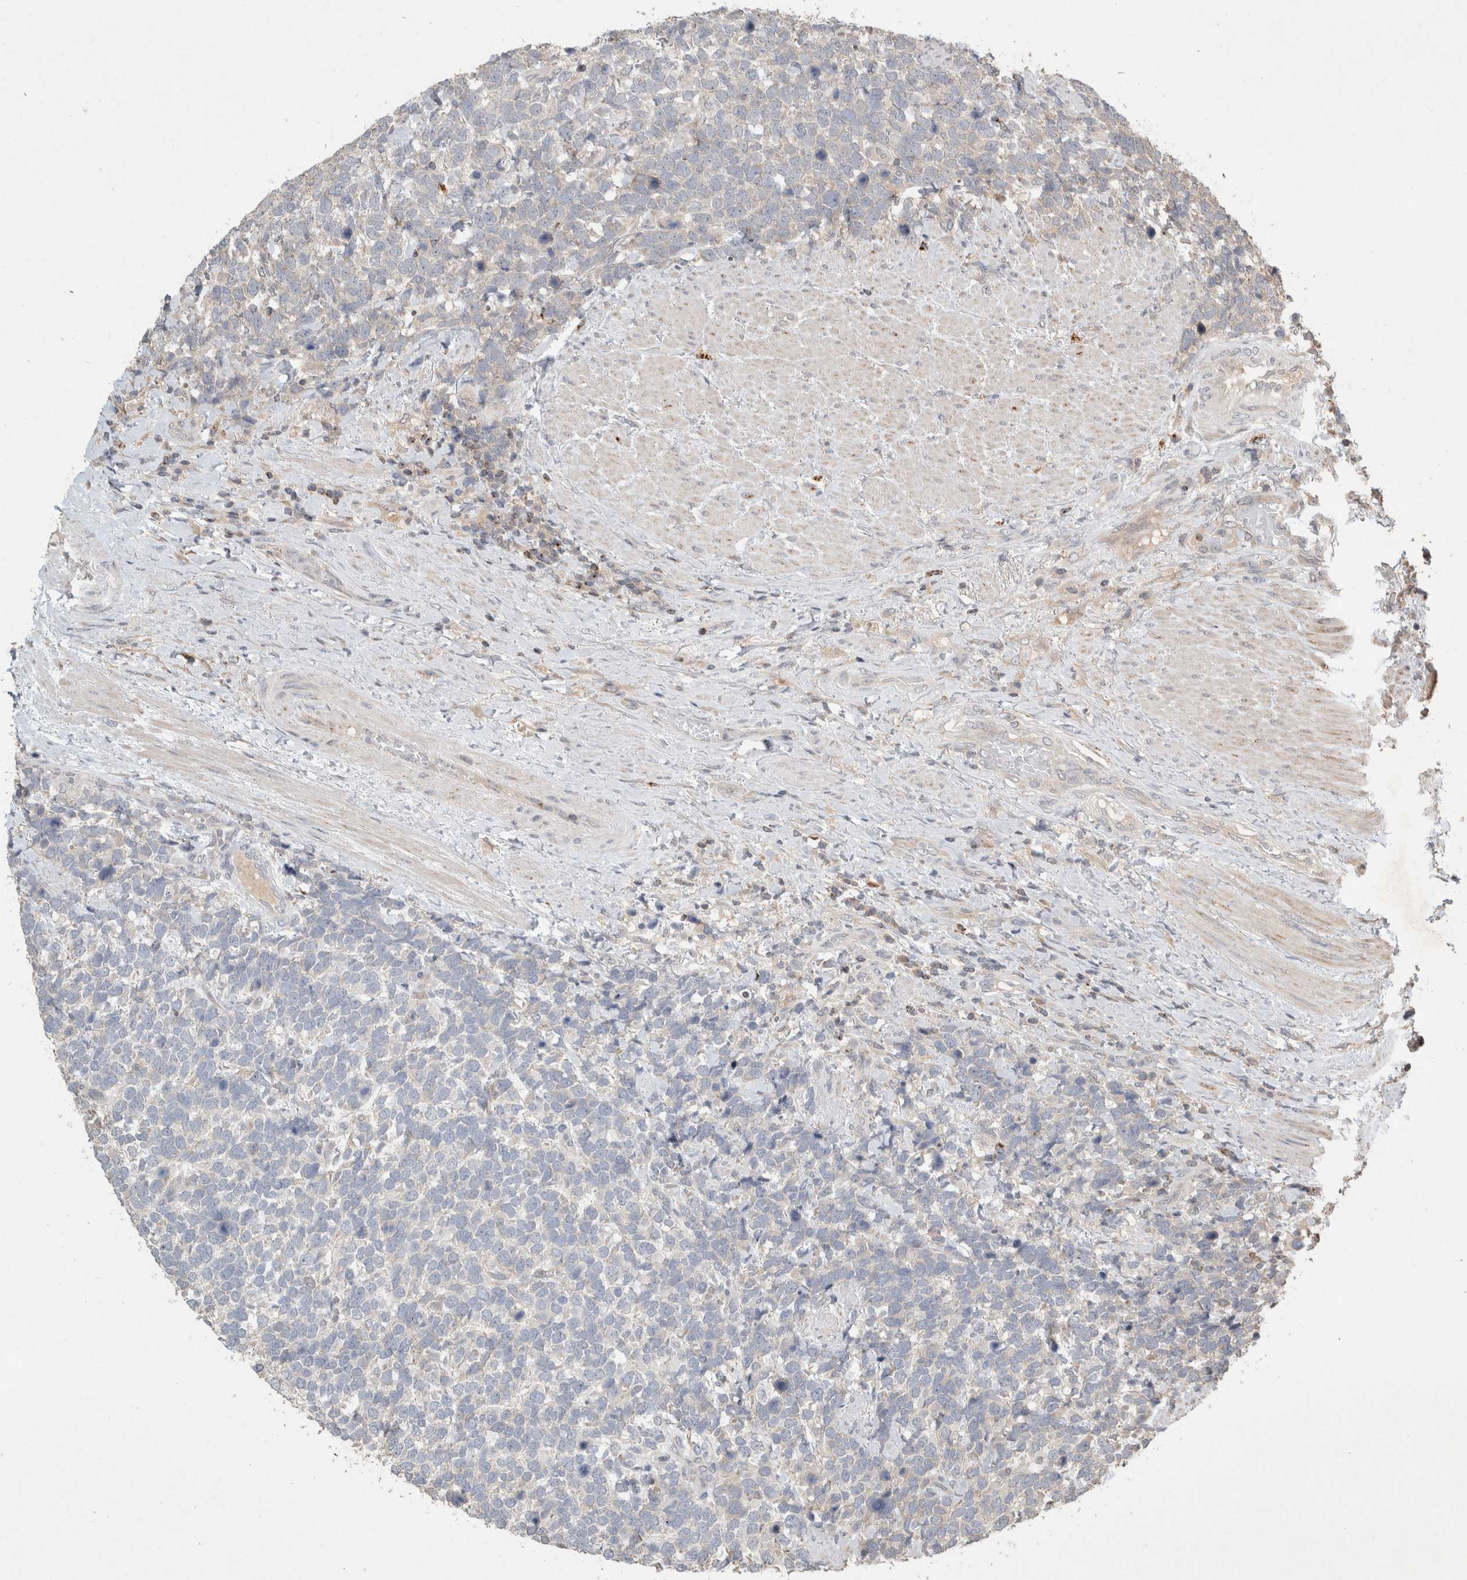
{"staining": {"intensity": "negative", "quantity": "none", "location": "none"}, "tissue": "urothelial cancer", "cell_type": "Tumor cells", "image_type": "cancer", "snomed": [{"axis": "morphology", "description": "Urothelial carcinoma, High grade"}, {"axis": "topography", "description": "Urinary bladder"}], "caption": "This is an immunohistochemistry (IHC) photomicrograph of urothelial carcinoma (high-grade). There is no staining in tumor cells.", "gene": "SERAC1", "patient": {"sex": "female", "age": 82}}